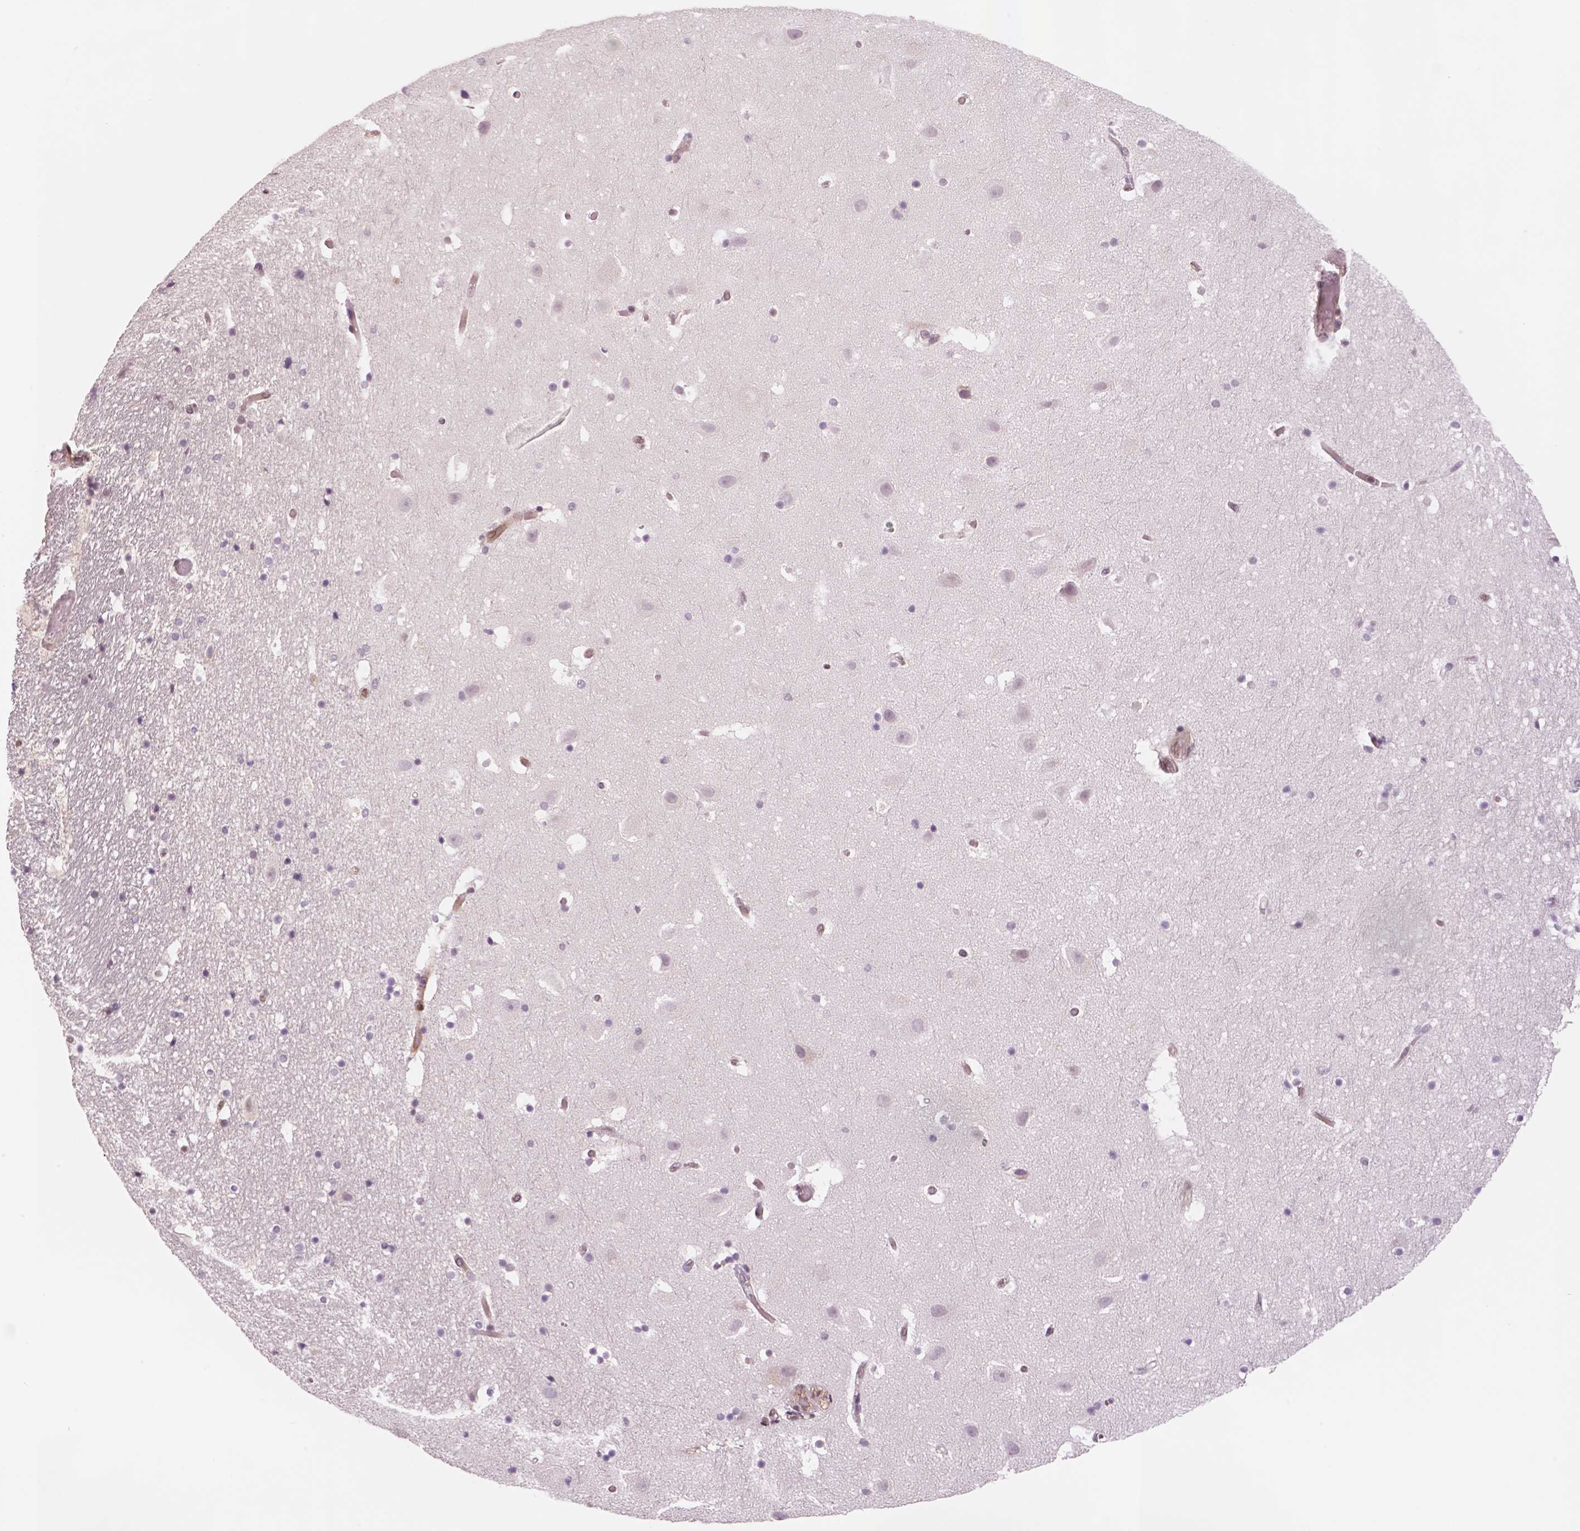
{"staining": {"intensity": "negative", "quantity": "none", "location": "none"}, "tissue": "hippocampus", "cell_type": "Glial cells", "image_type": "normal", "snomed": [{"axis": "morphology", "description": "Normal tissue, NOS"}, {"axis": "topography", "description": "Hippocampus"}], "caption": "A high-resolution photomicrograph shows immunohistochemistry (IHC) staining of unremarkable hippocampus, which demonstrates no significant expression in glial cells. (DAB (3,3'-diaminobenzidine) IHC visualized using brightfield microscopy, high magnification).", "gene": "STAT3", "patient": {"sex": "male", "age": 26}}